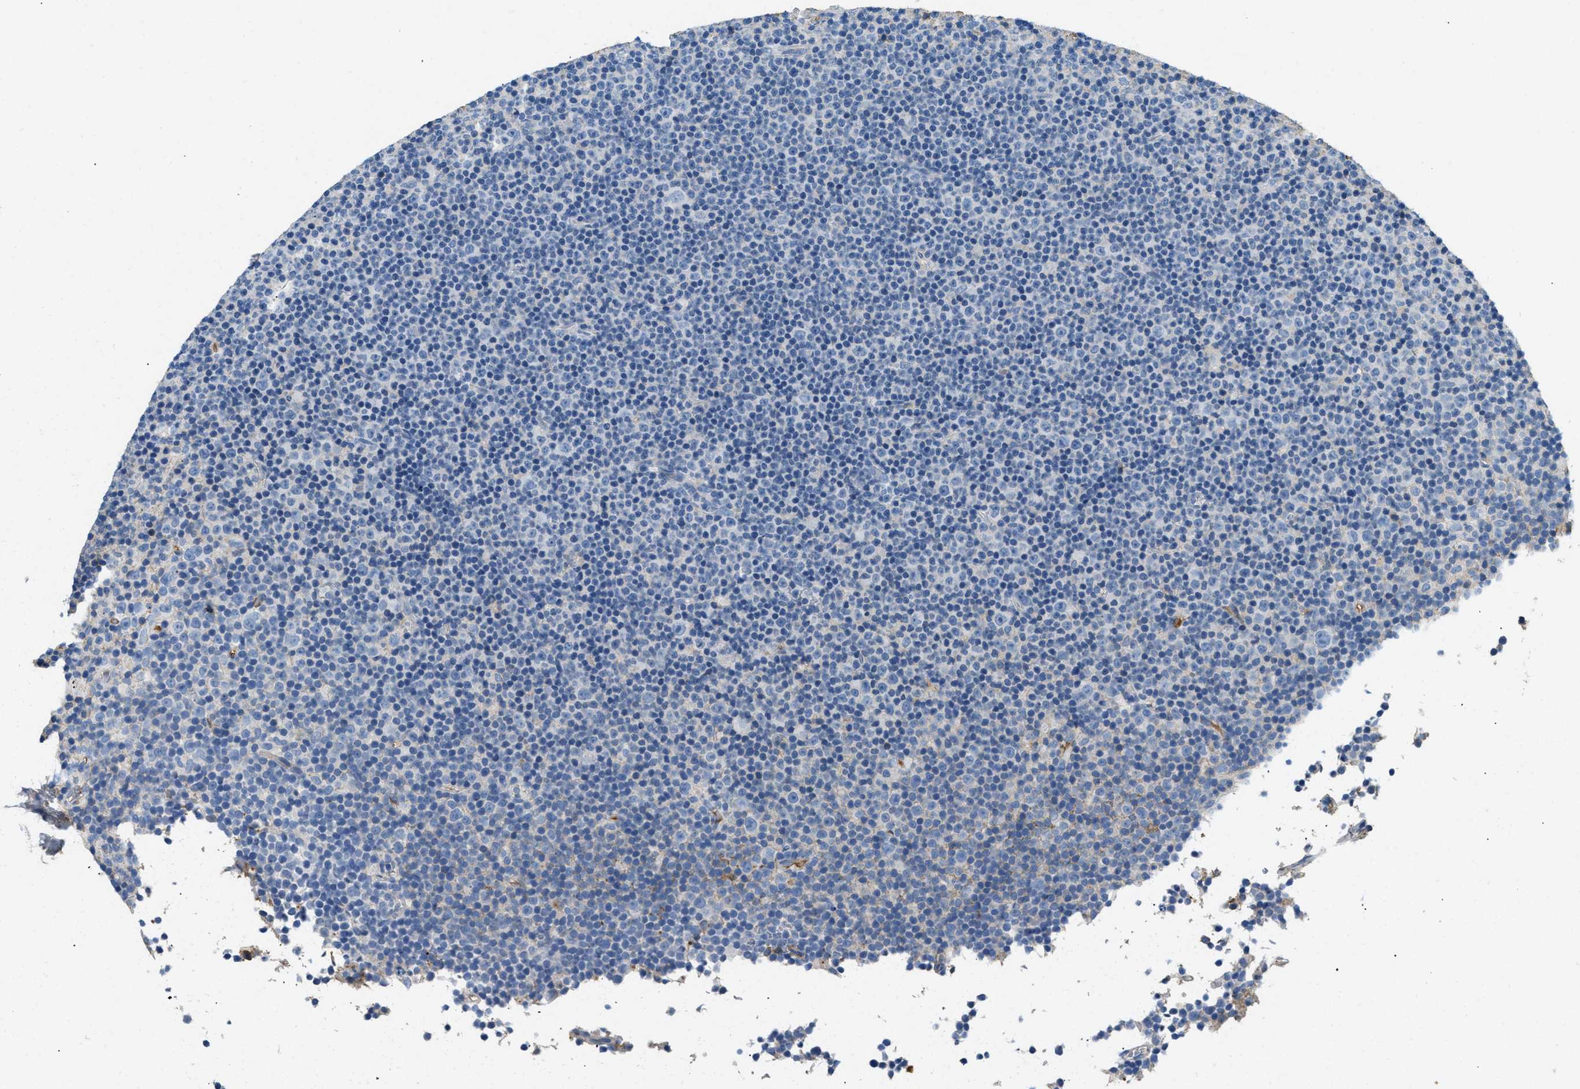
{"staining": {"intensity": "negative", "quantity": "none", "location": "none"}, "tissue": "lymphoma", "cell_type": "Tumor cells", "image_type": "cancer", "snomed": [{"axis": "morphology", "description": "Malignant lymphoma, non-Hodgkin's type, Low grade"}, {"axis": "topography", "description": "Lymph node"}], "caption": "This is a photomicrograph of immunohistochemistry staining of lymphoma, which shows no staining in tumor cells. Nuclei are stained in blue.", "gene": "STC1", "patient": {"sex": "female", "age": 67}}